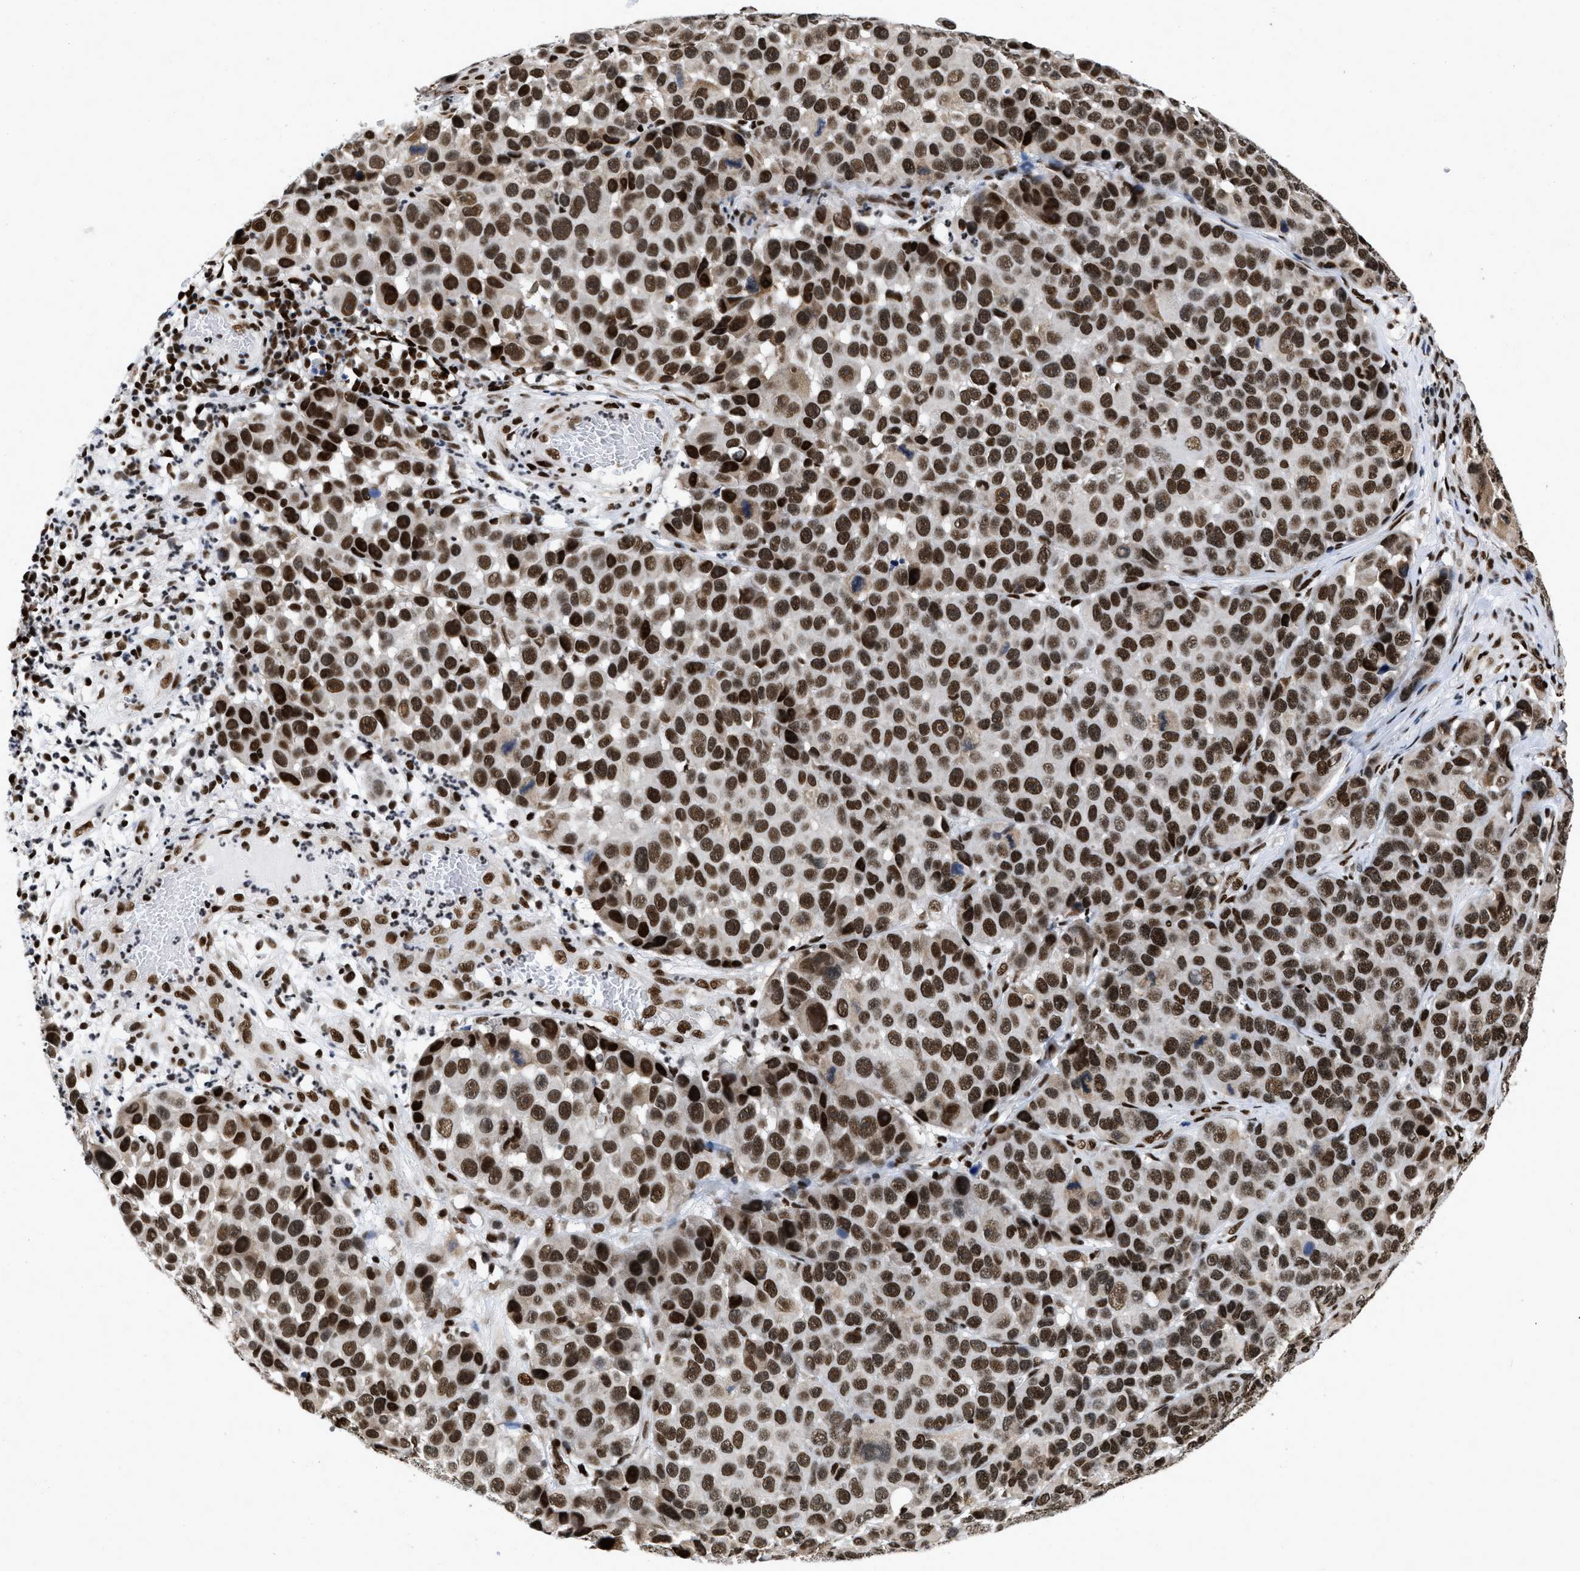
{"staining": {"intensity": "strong", "quantity": ">75%", "location": "nuclear"}, "tissue": "melanoma", "cell_type": "Tumor cells", "image_type": "cancer", "snomed": [{"axis": "morphology", "description": "Malignant melanoma, NOS"}, {"axis": "topography", "description": "Skin"}], "caption": "This micrograph demonstrates malignant melanoma stained with immunohistochemistry to label a protein in brown. The nuclear of tumor cells show strong positivity for the protein. Nuclei are counter-stained blue.", "gene": "CREB1", "patient": {"sex": "male", "age": 53}}